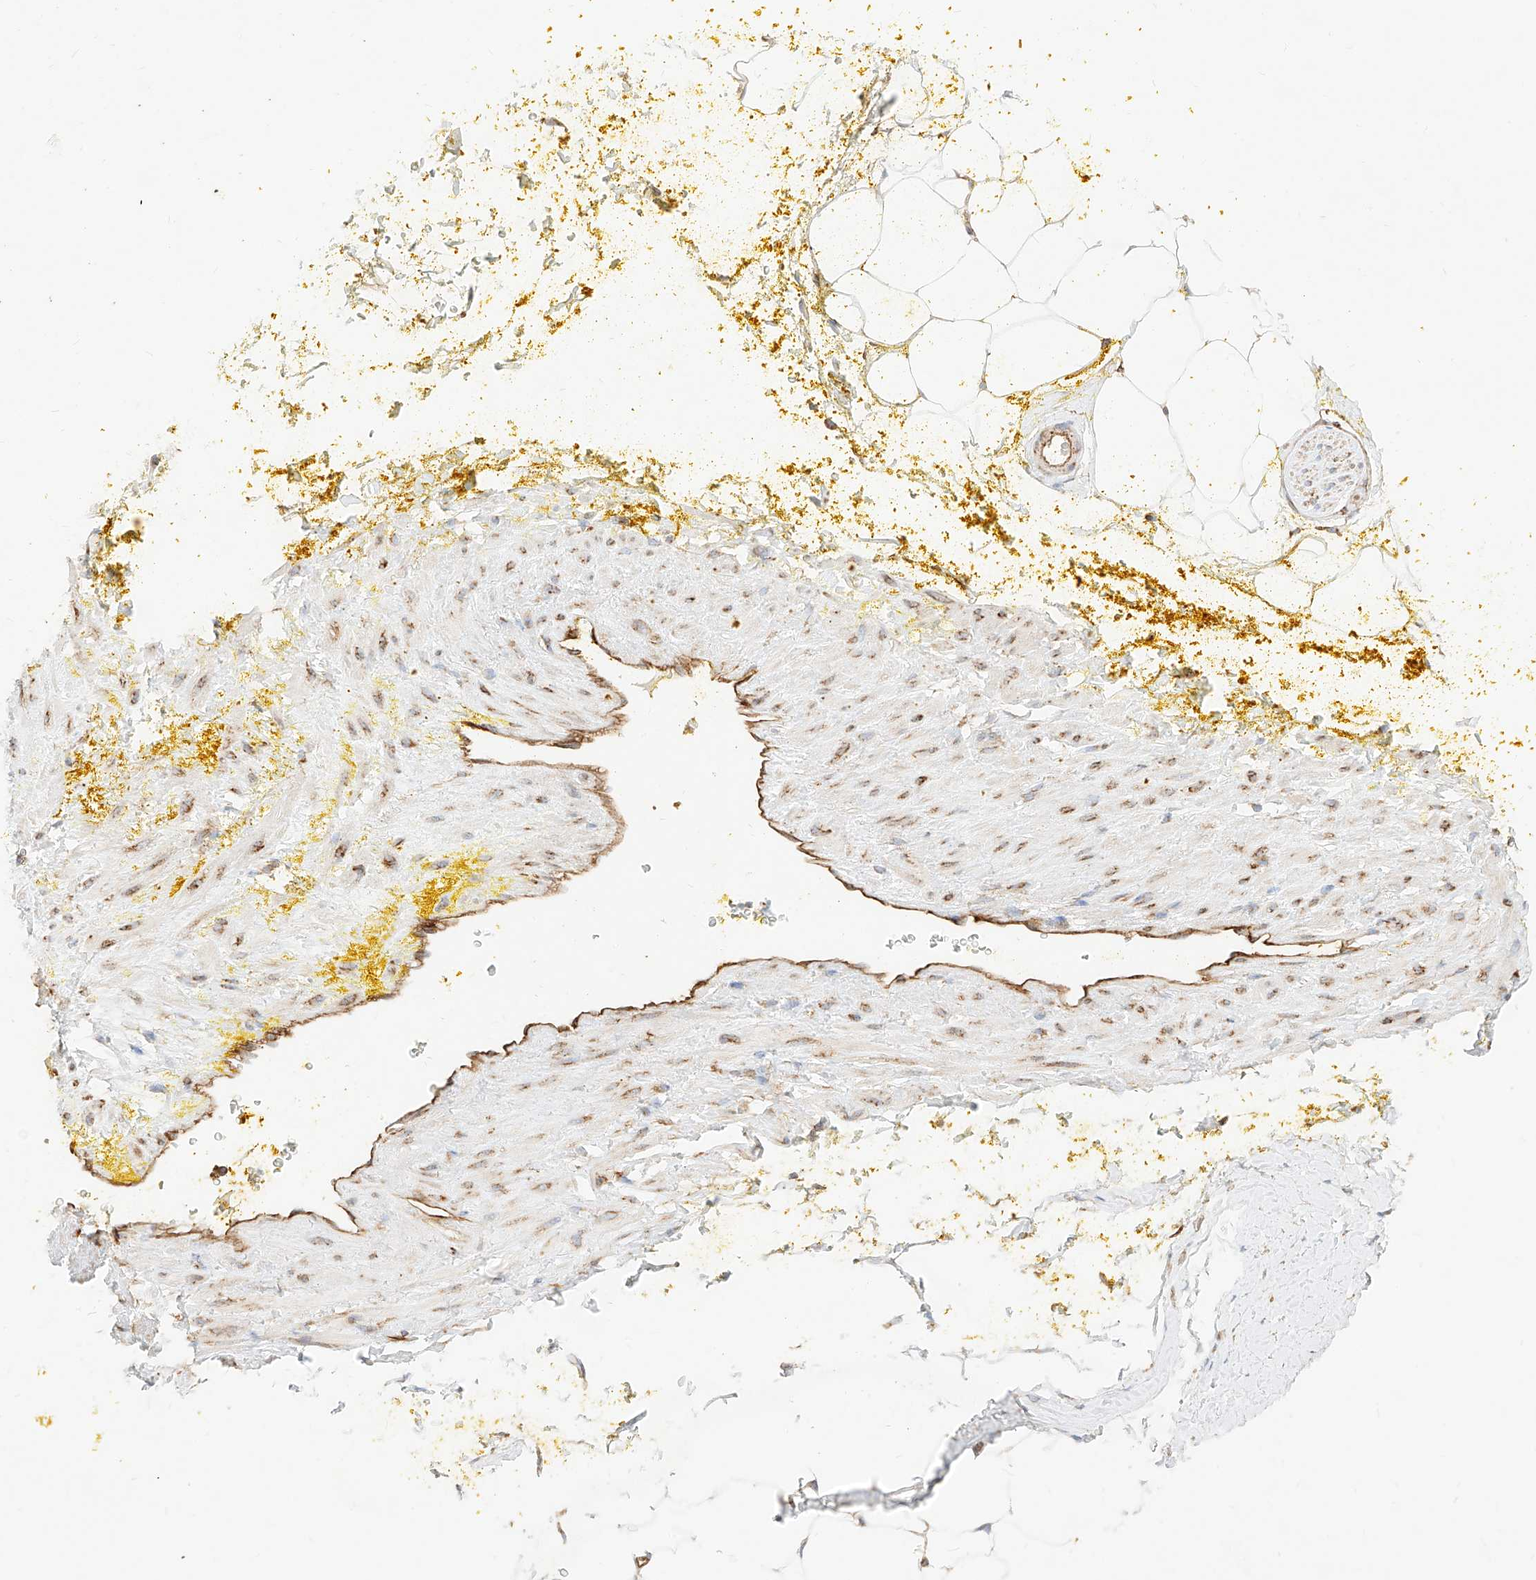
{"staining": {"intensity": "weak", "quantity": "25%-75%", "location": "cytoplasmic/membranous"}, "tissue": "adipose tissue", "cell_type": "Adipocytes", "image_type": "normal", "snomed": [{"axis": "morphology", "description": "Normal tissue, NOS"}, {"axis": "morphology", "description": "Adenocarcinoma, Low grade"}, {"axis": "topography", "description": "Prostate"}, {"axis": "topography", "description": "Peripheral nerve tissue"}], "caption": "IHC micrograph of normal human adipose tissue stained for a protein (brown), which demonstrates low levels of weak cytoplasmic/membranous staining in approximately 25%-75% of adipocytes.", "gene": "CSGALNACT2", "patient": {"sex": "male", "age": 63}}